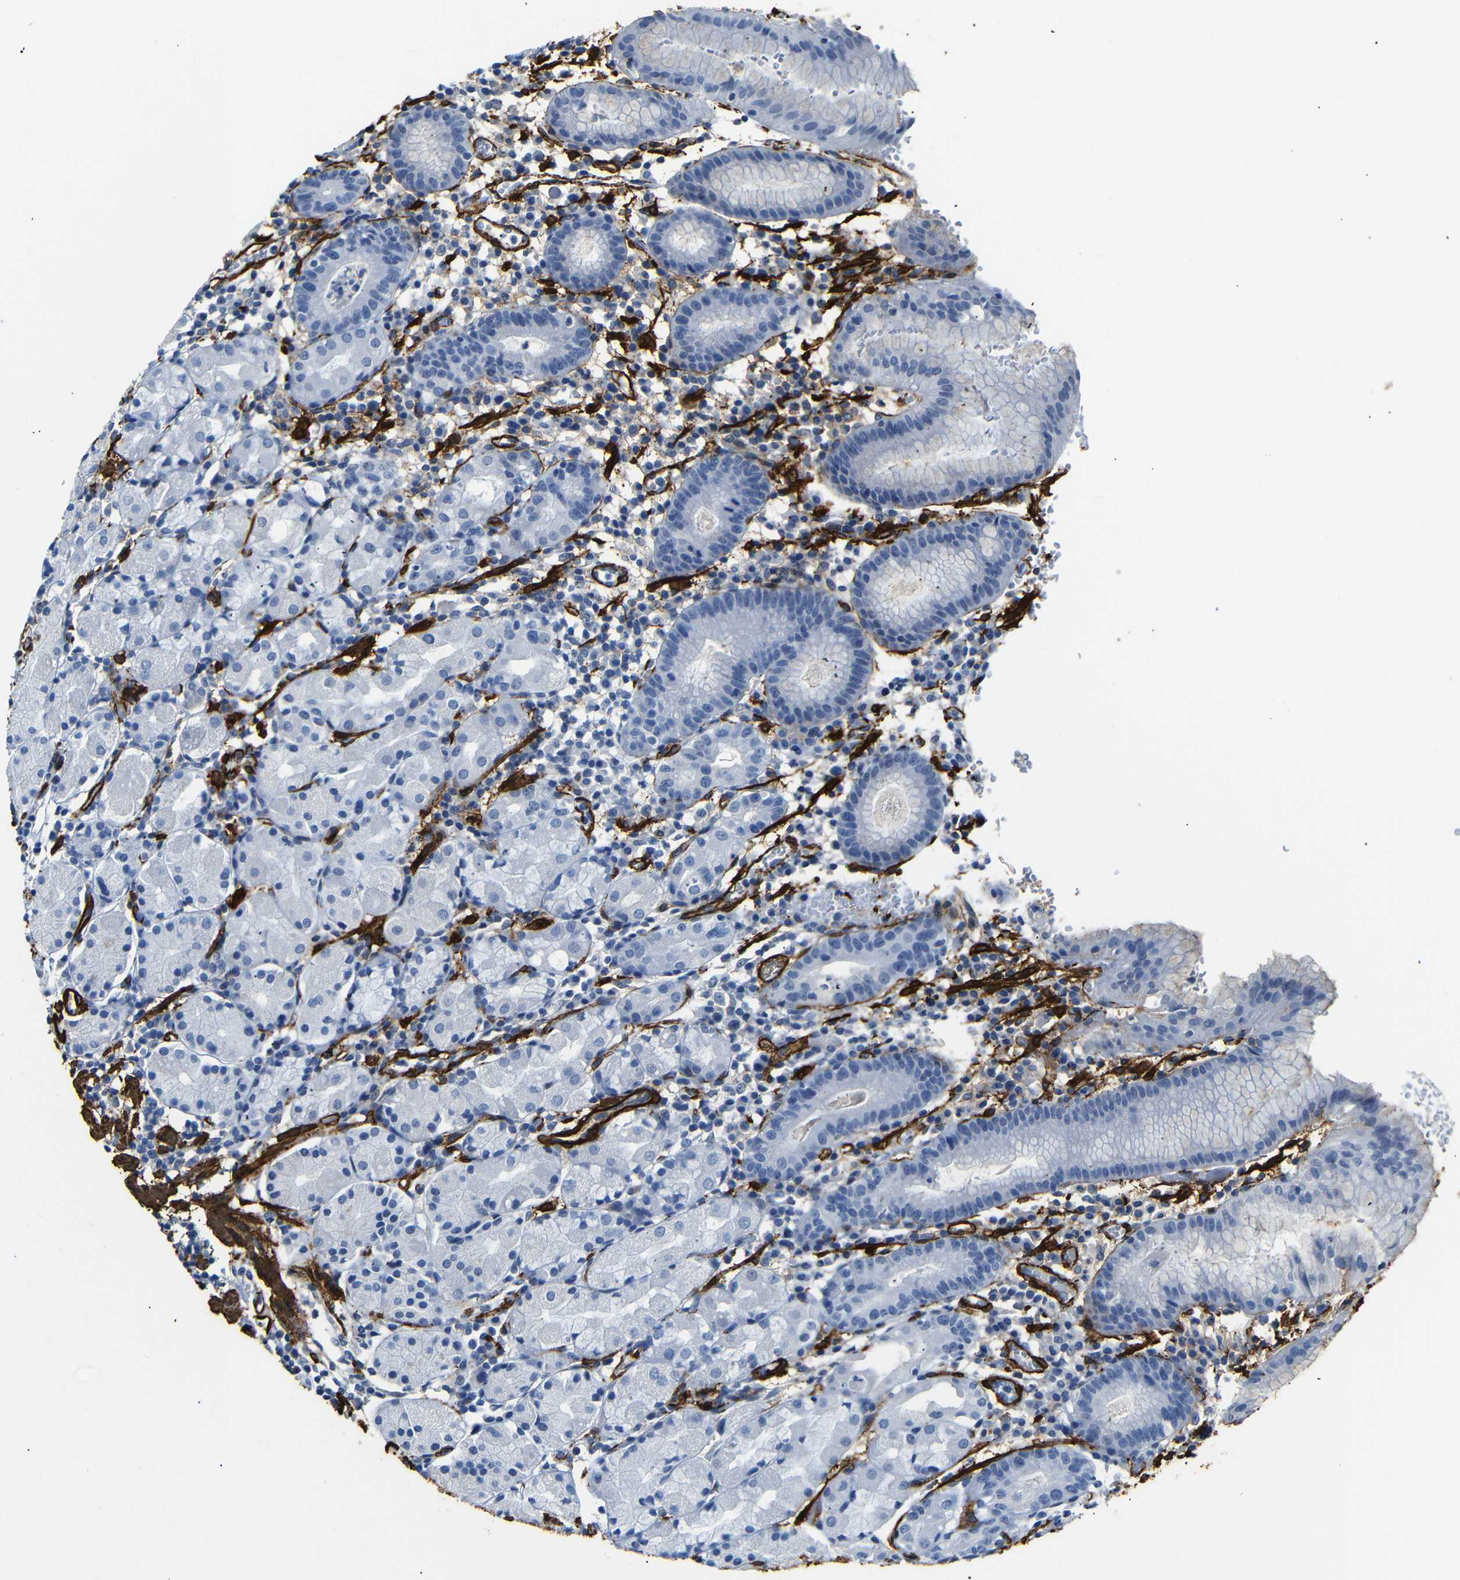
{"staining": {"intensity": "negative", "quantity": "none", "location": "none"}, "tissue": "stomach", "cell_type": "Glandular cells", "image_type": "normal", "snomed": [{"axis": "morphology", "description": "Normal tissue, NOS"}, {"axis": "topography", "description": "Stomach"}, {"axis": "topography", "description": "Stomach, lower"}], "caption": "DAB (3,3'-diaminobenzidine) immunohistochemical staining of unremarkable stomach exhibits no significant positivity in glandular cells.", "gene": "ACTA2", "patient": {"sex": "female", "age": 75}}